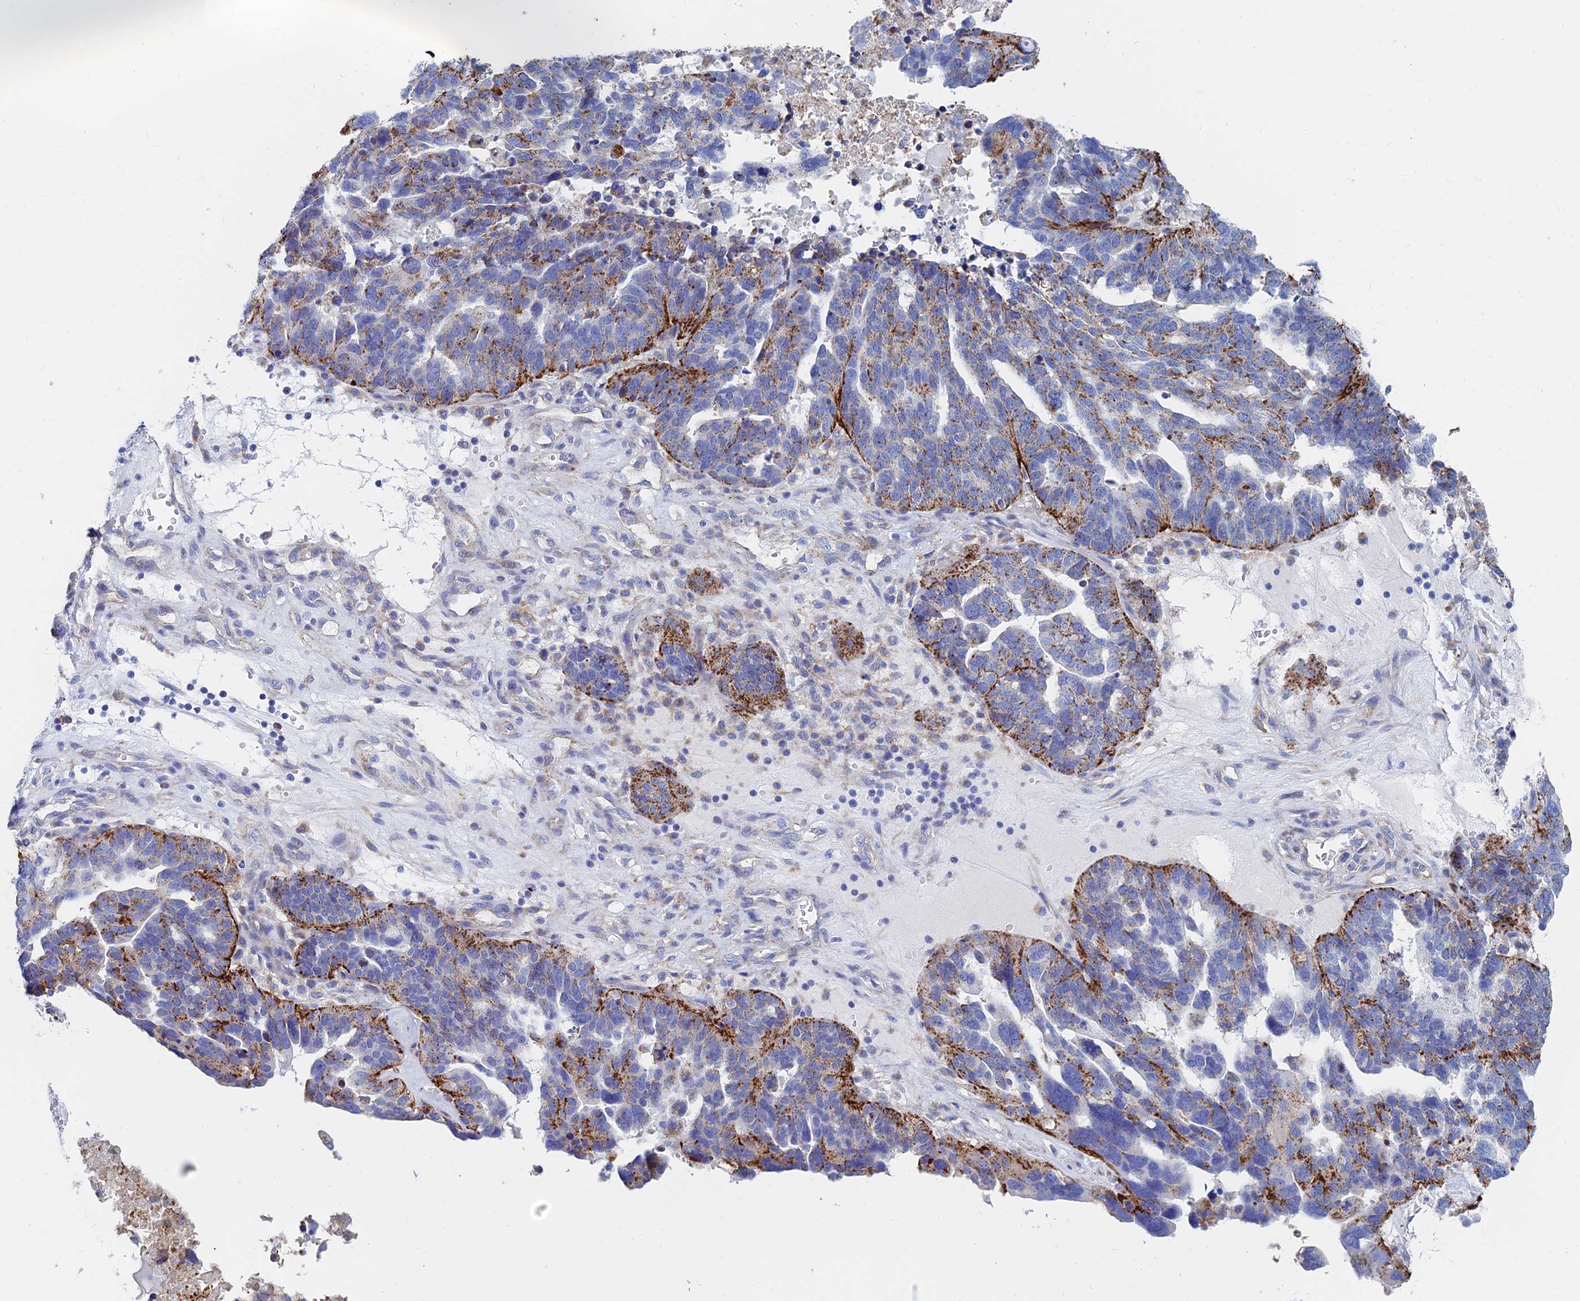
{"staining": {"intensity": "strong", "quantity": "25%-75%", "location": "cytoplasmic/membranous"}, "tissue": "ovarian cancer", "cell_type": "Tumor cells", "image_type": "cancer", "snomed": [{"axis": "morphology", "description": "Cystadenocarcinoma, serous, NOS"}, {"axis": "topography", "description": "Ovary"}], "caption": "Strong cytoplasmic/membranous positivity is present in about 25%-75% of tumor cells in ovarian serous cystadenocarcinoma.", "gene": "SPNS1", "patient": {"sex": "female", "age": 59}}